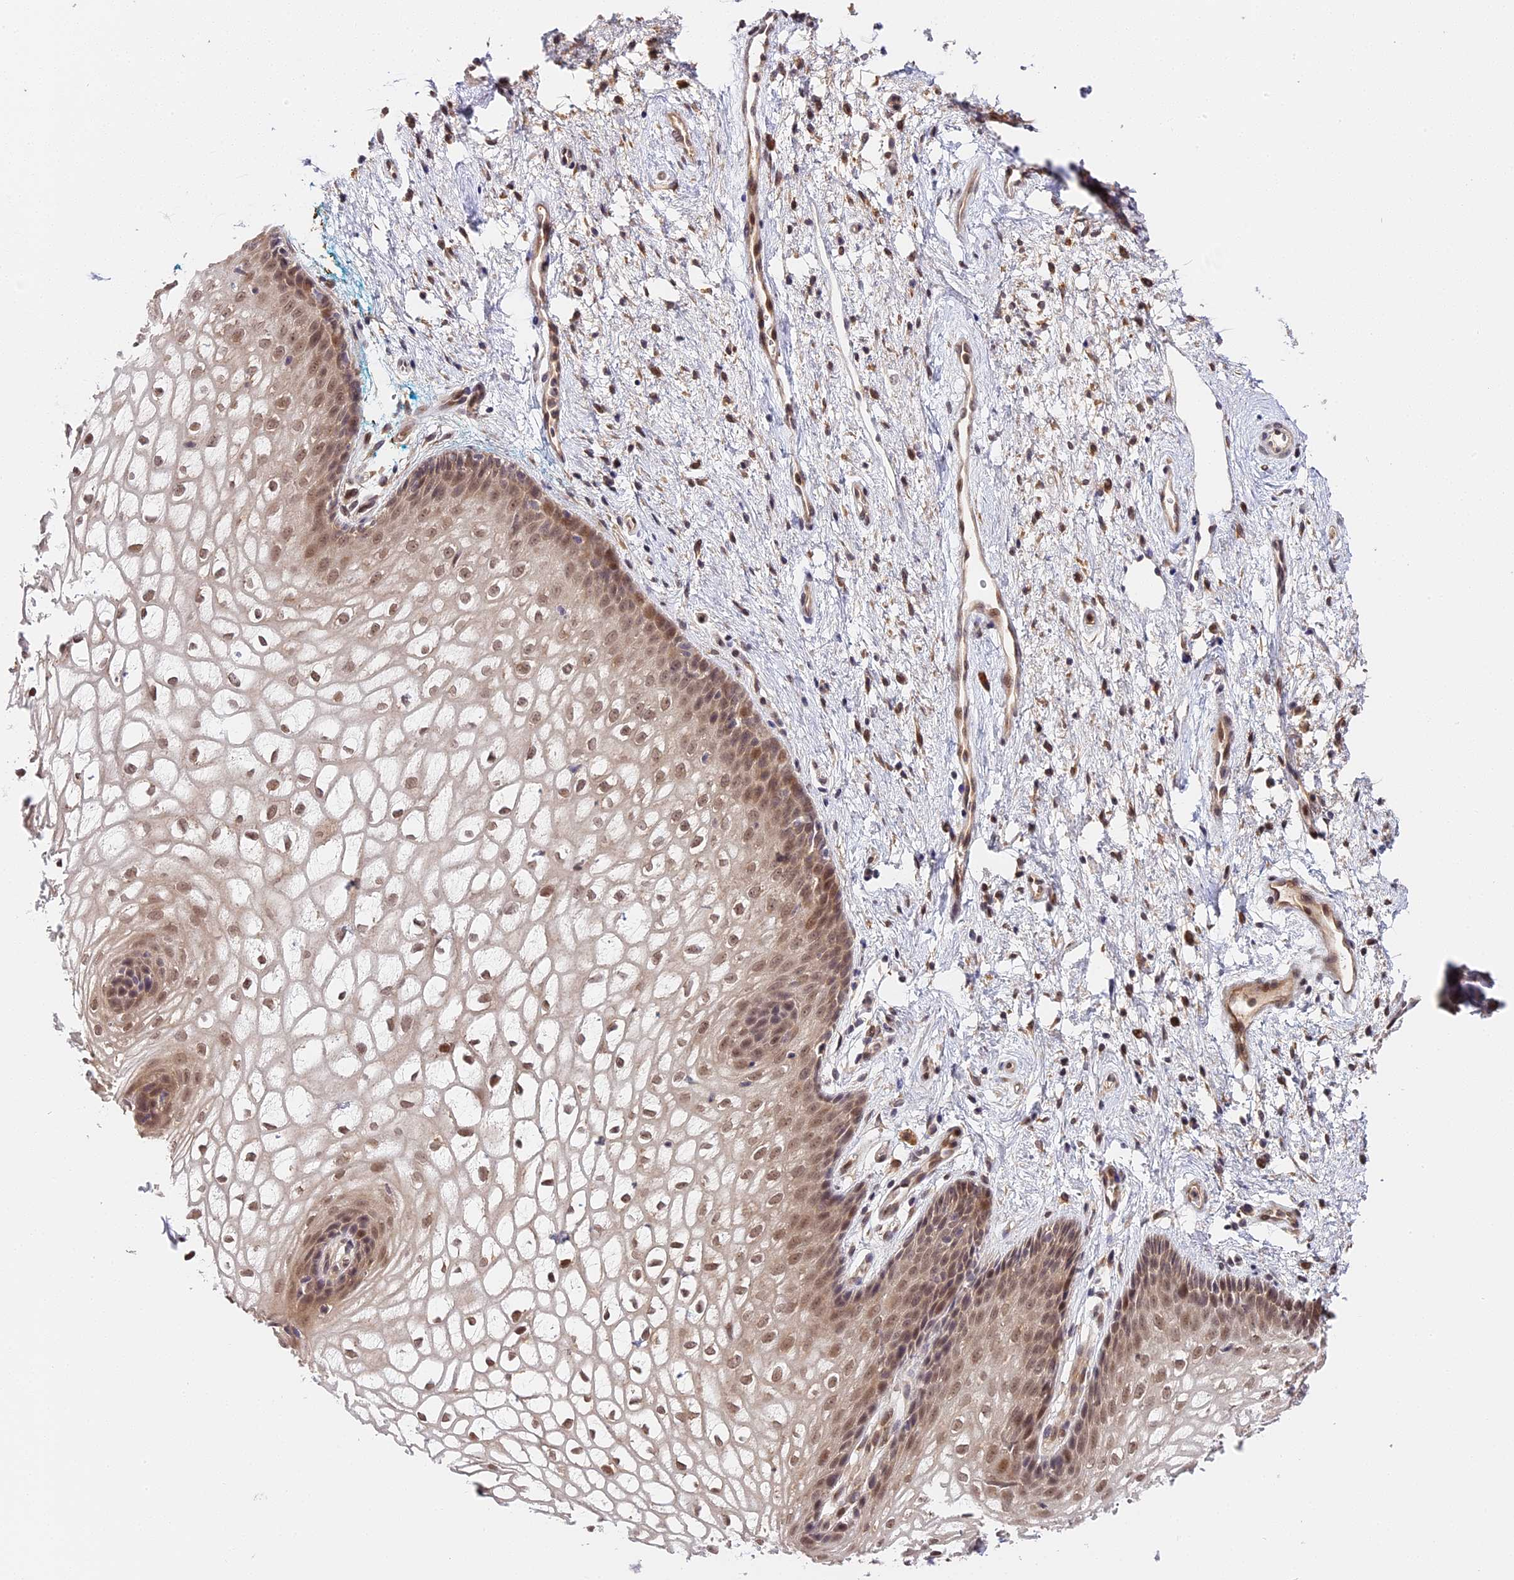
{"staining": {"intensity": "moderate", "quantity": ">75%", "location": "nuclear"}, "tissue": "vagina", "cell_type": "Squamous epithelial cells", "image_type": "normal", "snomed": [{"axis": "morphology", "description": "Normal tissue, NOS"}, {"axis": "topography", "description": "Vagina"}], "caption": "This micrograph demonstrates benign vagina stained with IHC to label a protein in brown. The nuclear of squamous epithelial cells show moderate positivity for the protein. Nuclei are counter-stained blue.", "gene": "IMPACT", "patient": {"sex": "female", "age": 34}}